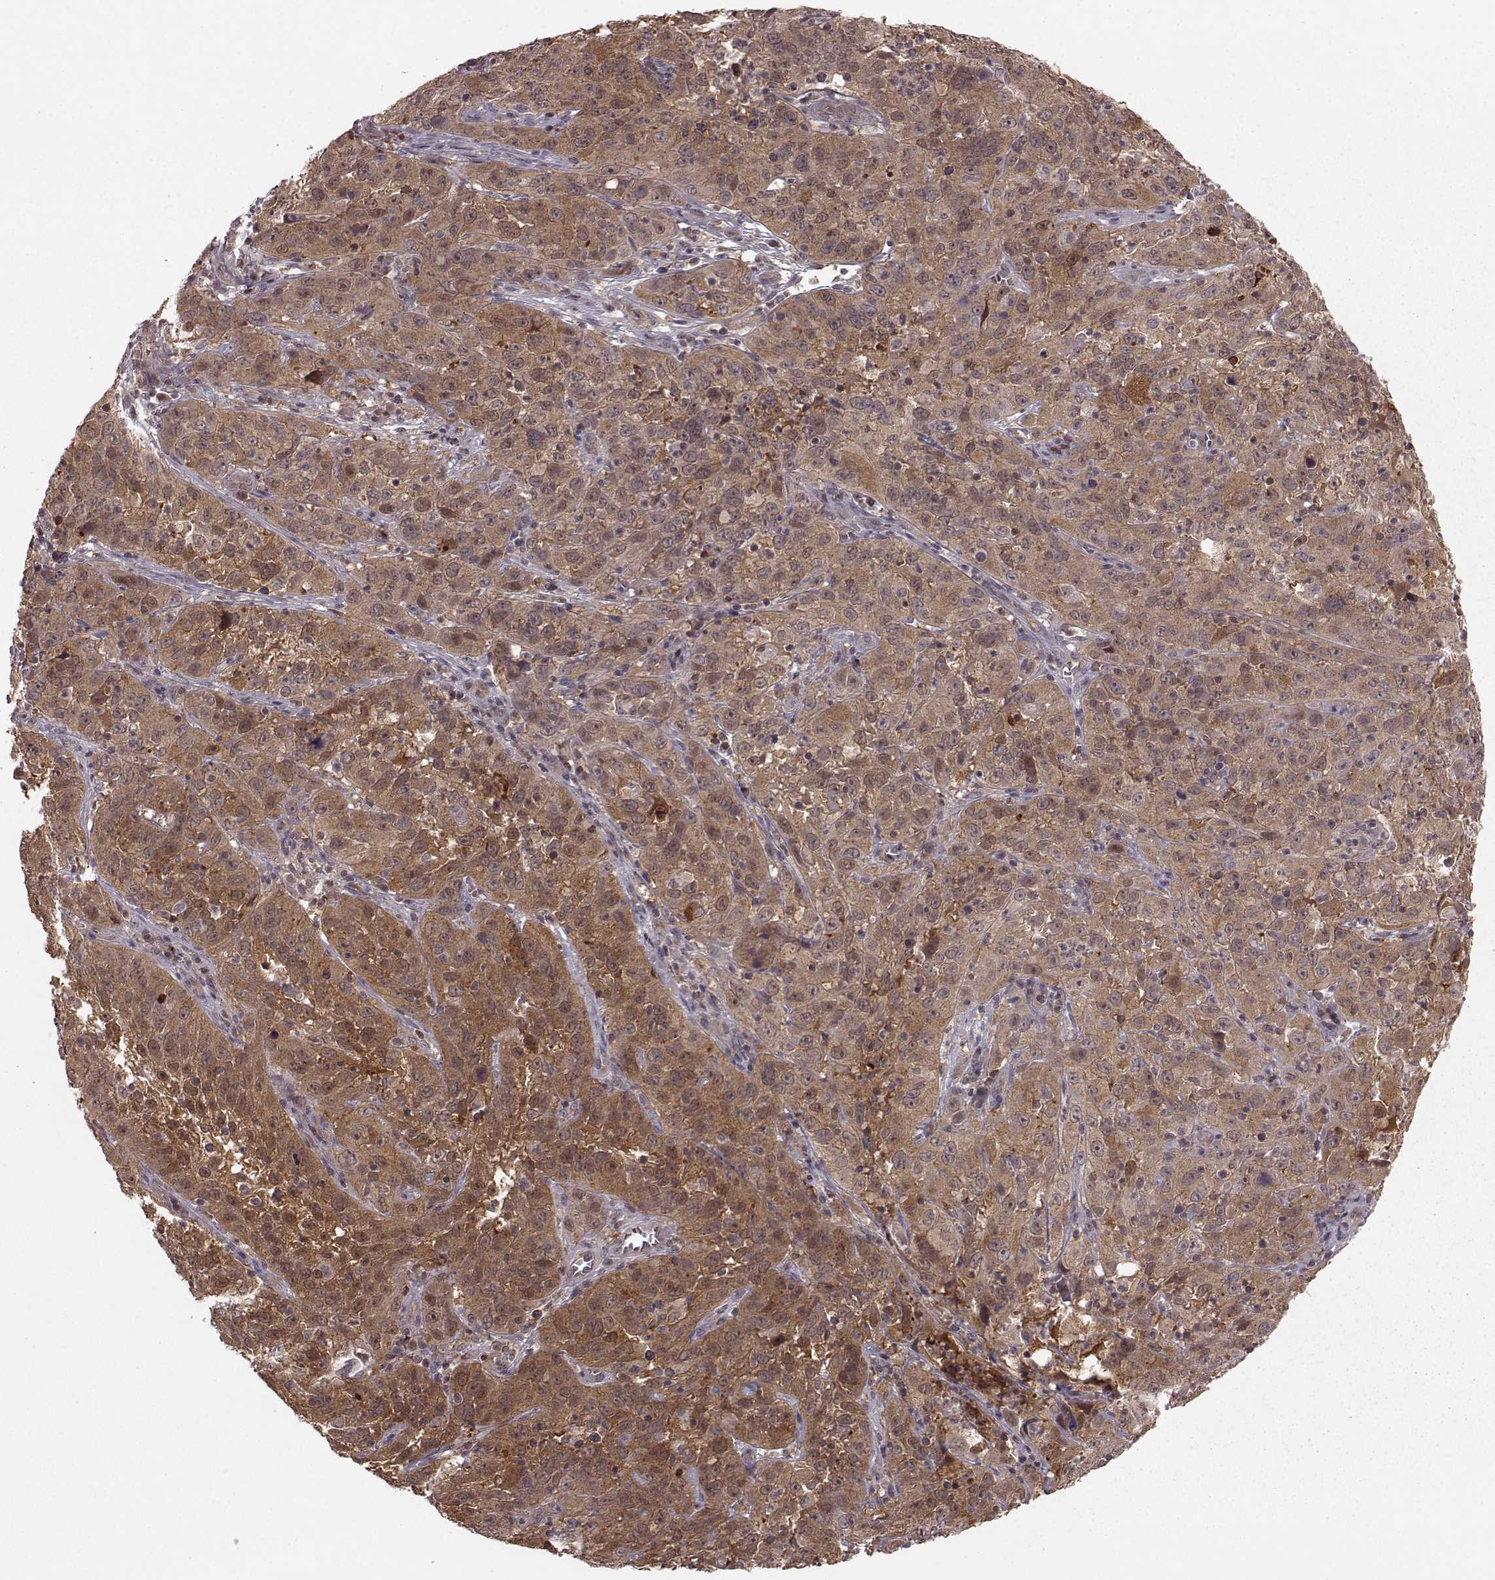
{"staining": {"intensity": "moderate", "quantity": ">75%", "location": "cytoplasmic/membranous"}, "tissue": "cervical cancer", "cell_type": "Tumor cells", "image_type": "cancer", "snomed": [{"axis": "morphology", "description": "Squamous cell carcinoma, NOS"}, {"axis": "topography", "description": "Cervix"}], "caption": "The image displays a brown stain indicating the presence of a protein in the cytoplasmic/membranous of tumor cells in squamous cell carcinoma (cervical). Using DAB (3,3'-diaminobenzidine) (brown) and hematoxylin (blue) stains, captured at high magnification using brightfield microscopy.", "gene": "GSS", "patient": {"sex": "female", "age": 32}}